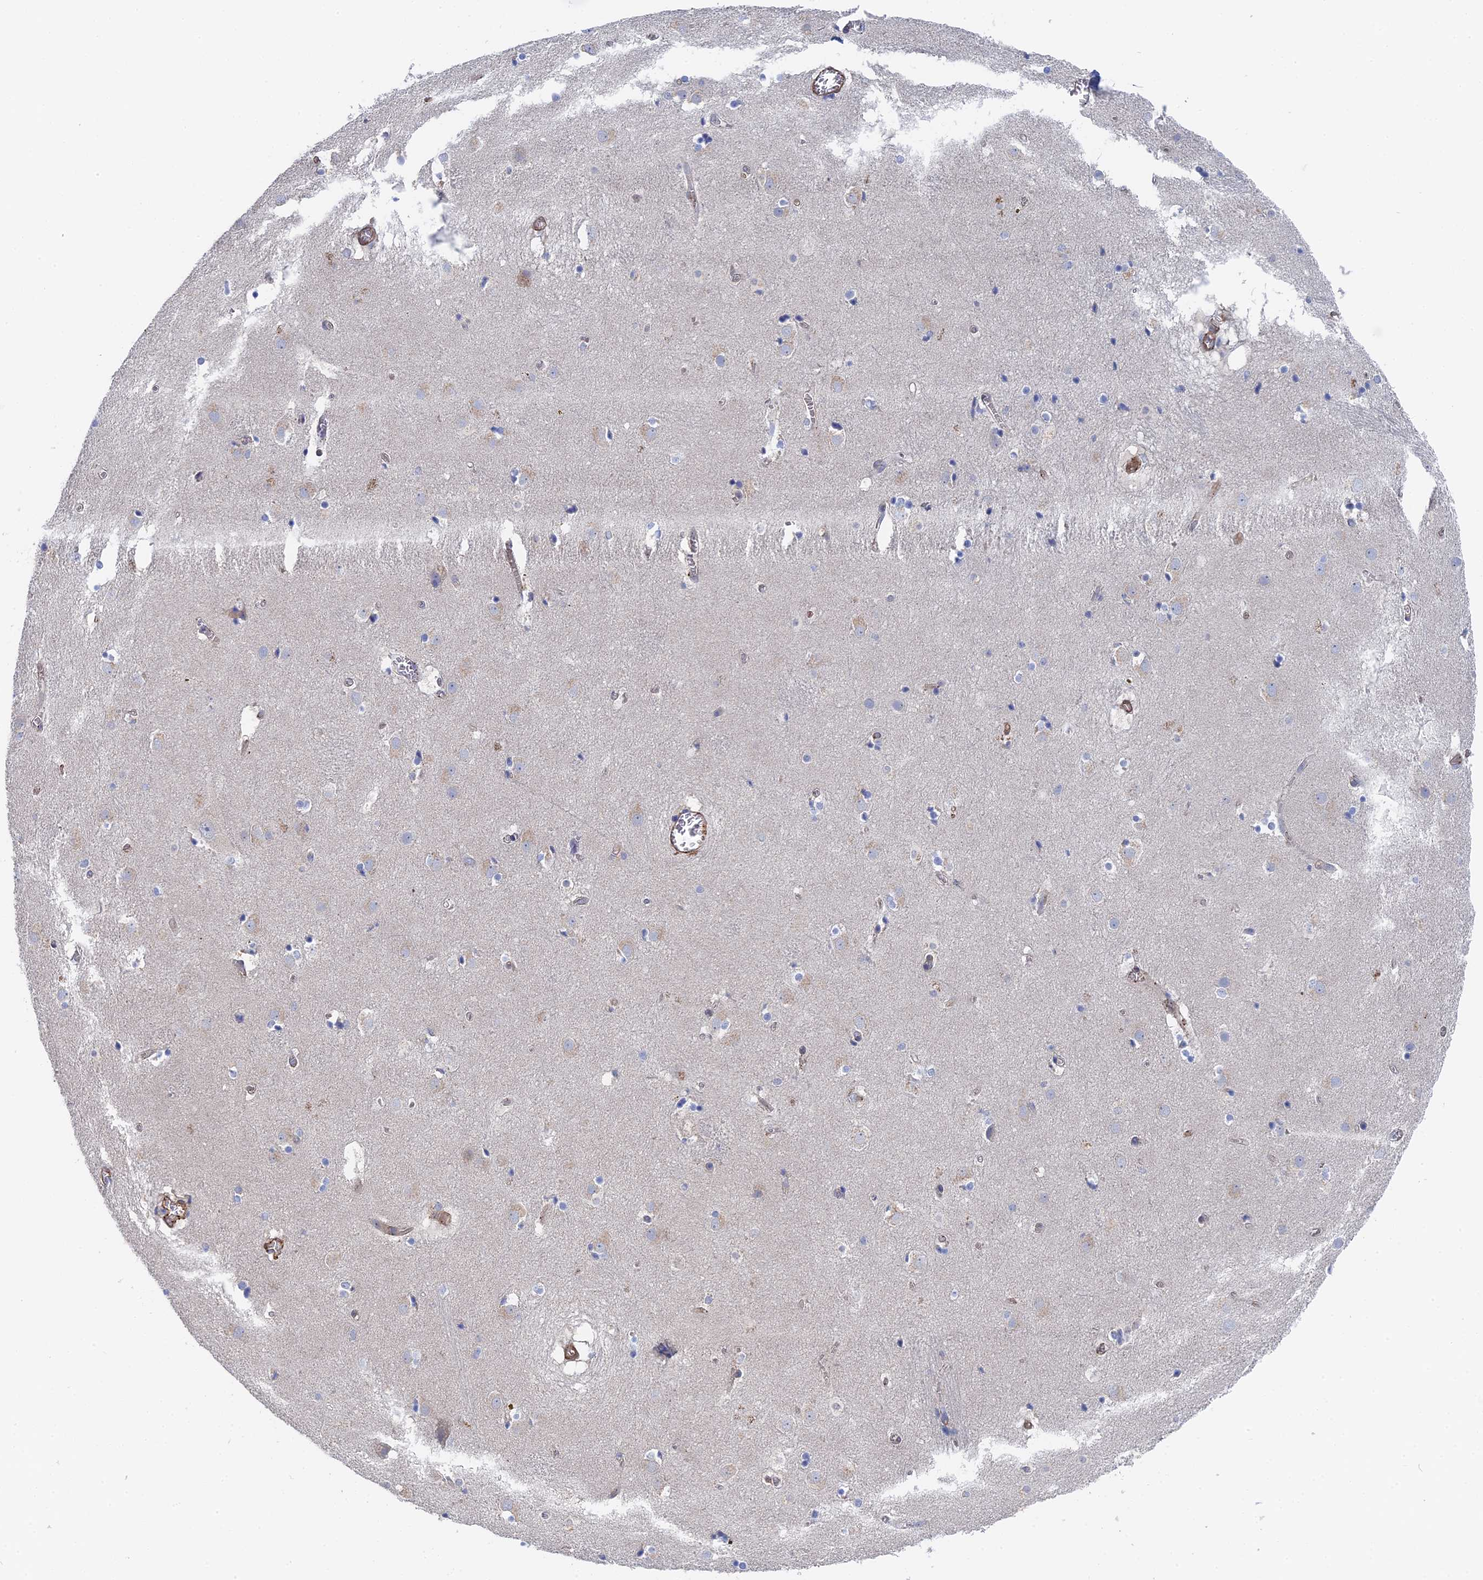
{"staining": {"intensity": "negative", "quantity": "none", "location": "none"}, "tissue": "caudate", "cell_type": "Glial cells", "image_type": "normal", "snomed": [{"axis": "morphology", "description": "Normal tissue, NOS"}, {"axis": "topography", "description": "Lateral ventricle wall"}], "caption": "A photomicrograph of human caudate is negative for staining in glial cells.", "gene": "MTHFSD", "patient": {"sex": "male", "age": 70}}